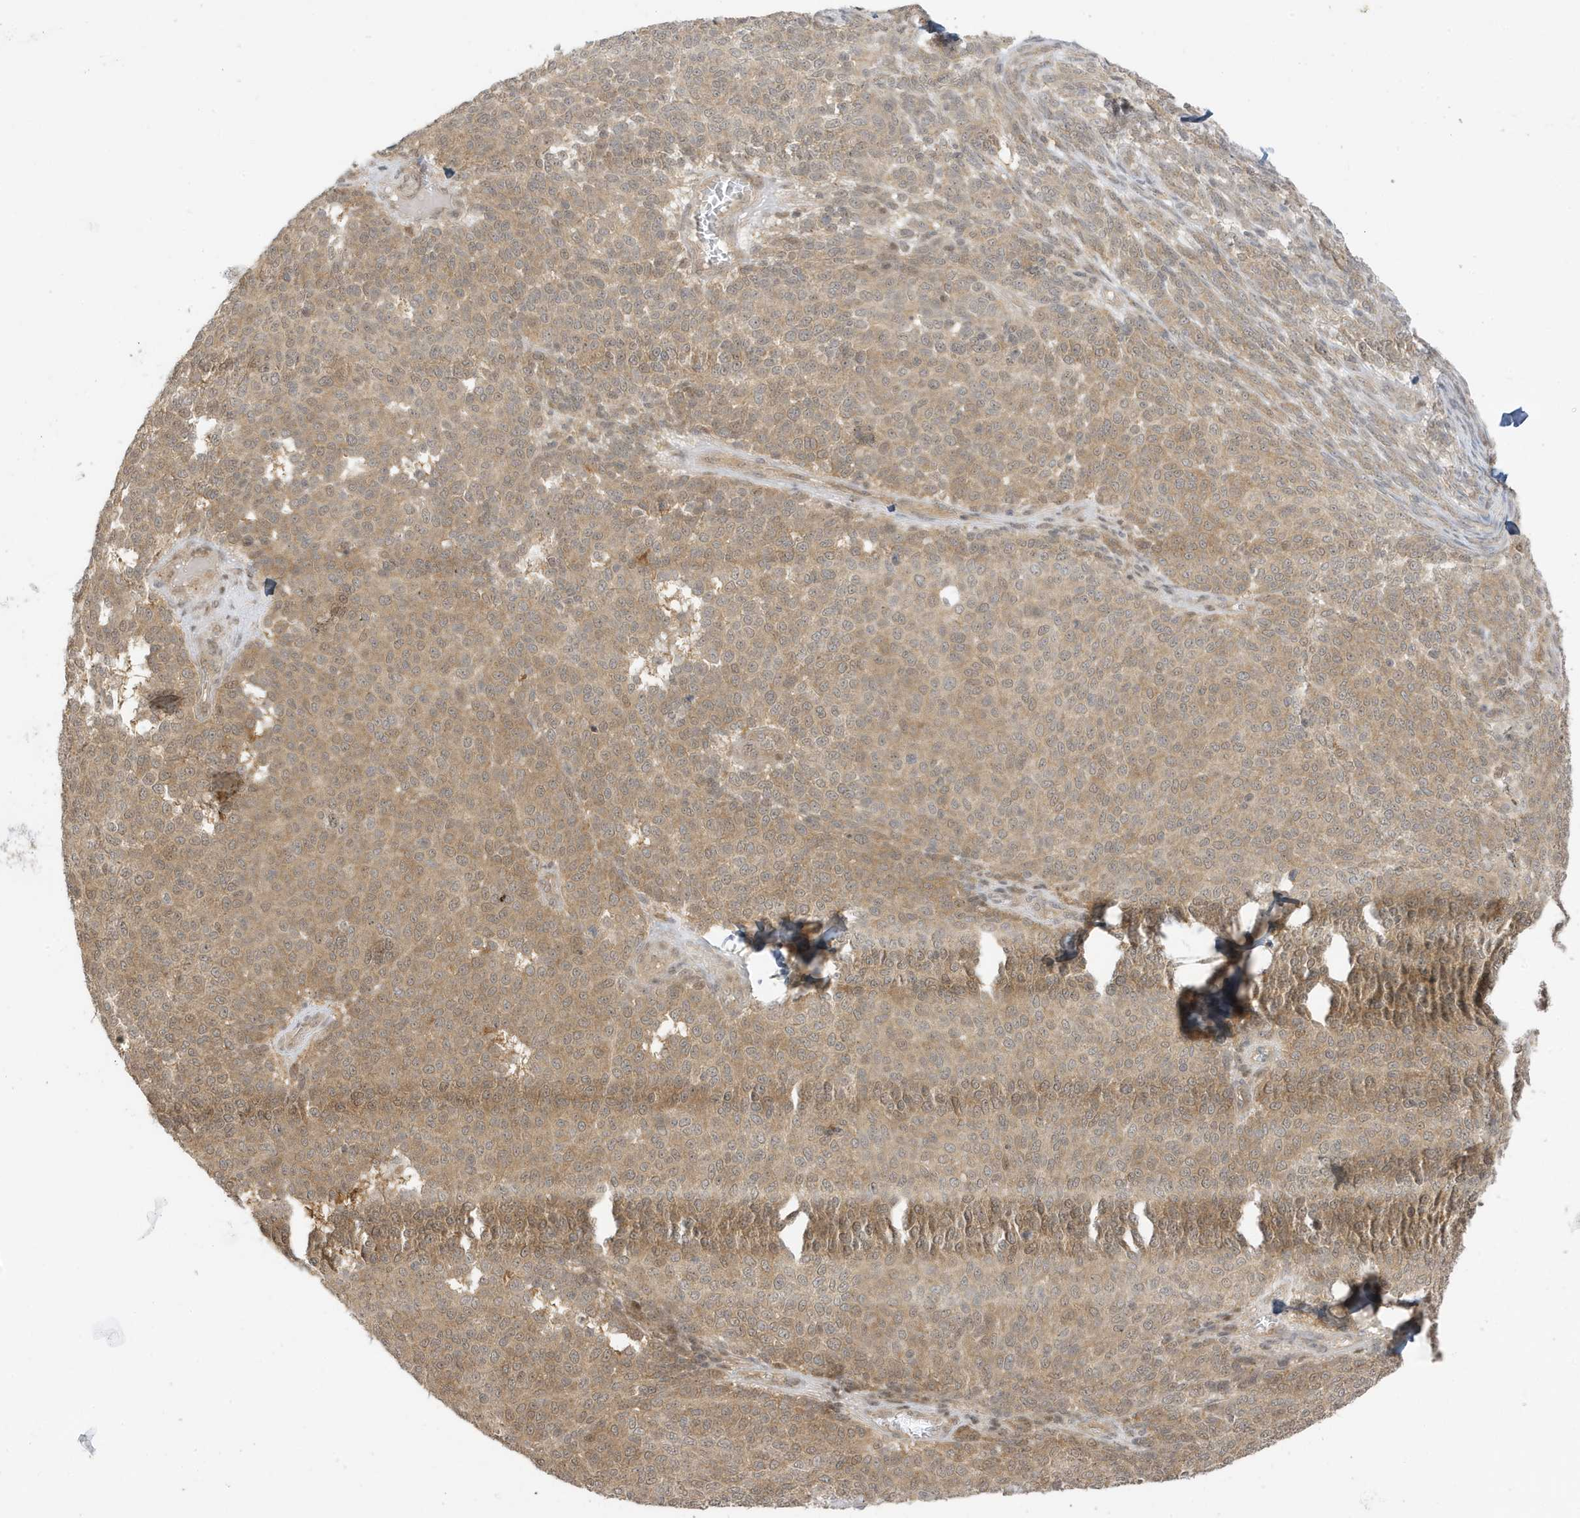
{"staining": {"intensity": "moderate", "quantity": ">75%", "location": "cytoplasmic/membranous"}, "tissue": "melanoma", "cell_type": "Tumor cells", "image_type": "cancer", "snomed": [{"axis": "morphology", "description": "Malignant melanoma, NOS"}, {"axis": "topography", "description": "Skin"}], "caption": "Melanoma tissue demonstrates moderate cytoplasmic/membranous staining in about >75% of tumor cells The protein is shown in brown color, while the nuclei are stained blue.", "gene": "TAB3", "patient": {"sex": "male", "age": 73}}